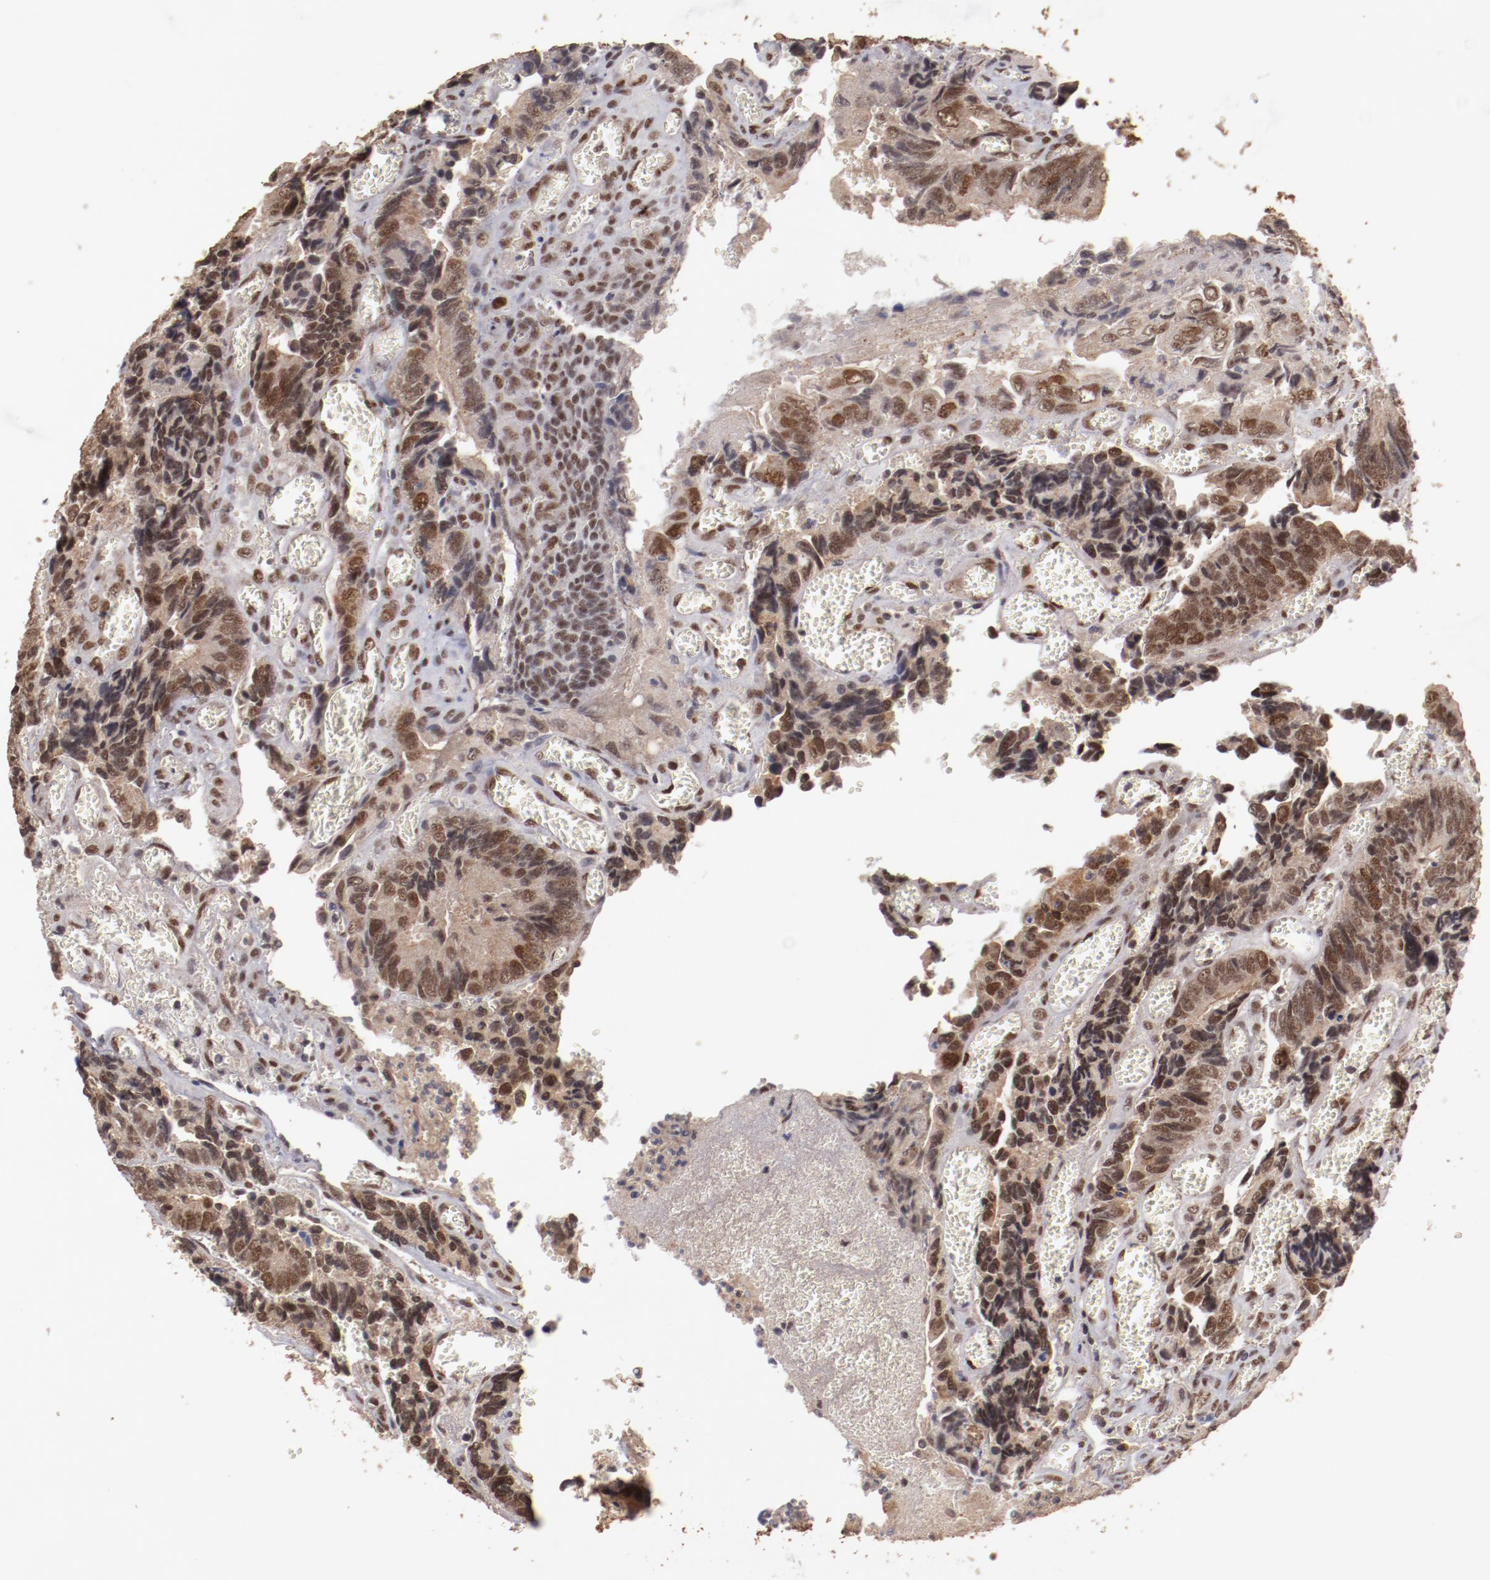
{"staining": {"intensity": "moderate", "quantity": ">75%", "location": "cytoplasmic/membranous,nuclear"}, "tissue": "colorectal cancer", "cell_type": "Tumor cells", "image_type": "cancer", "snomed": [{"axis": "morphology", "description": "Adenocarcinoma, NOS"}, {"axis": "topography", "description": "Colon"}], "caption": "A high-resolution micrograph shows immunohistochemistry (IHC) staining of colorectal cancer, which reveals moderate cytoplasmic/membranous and nuclear positivity in approximately >75% of tumor cells.", "gene": "CLOCK", "patient": {"sex": "male", "age": 72}}